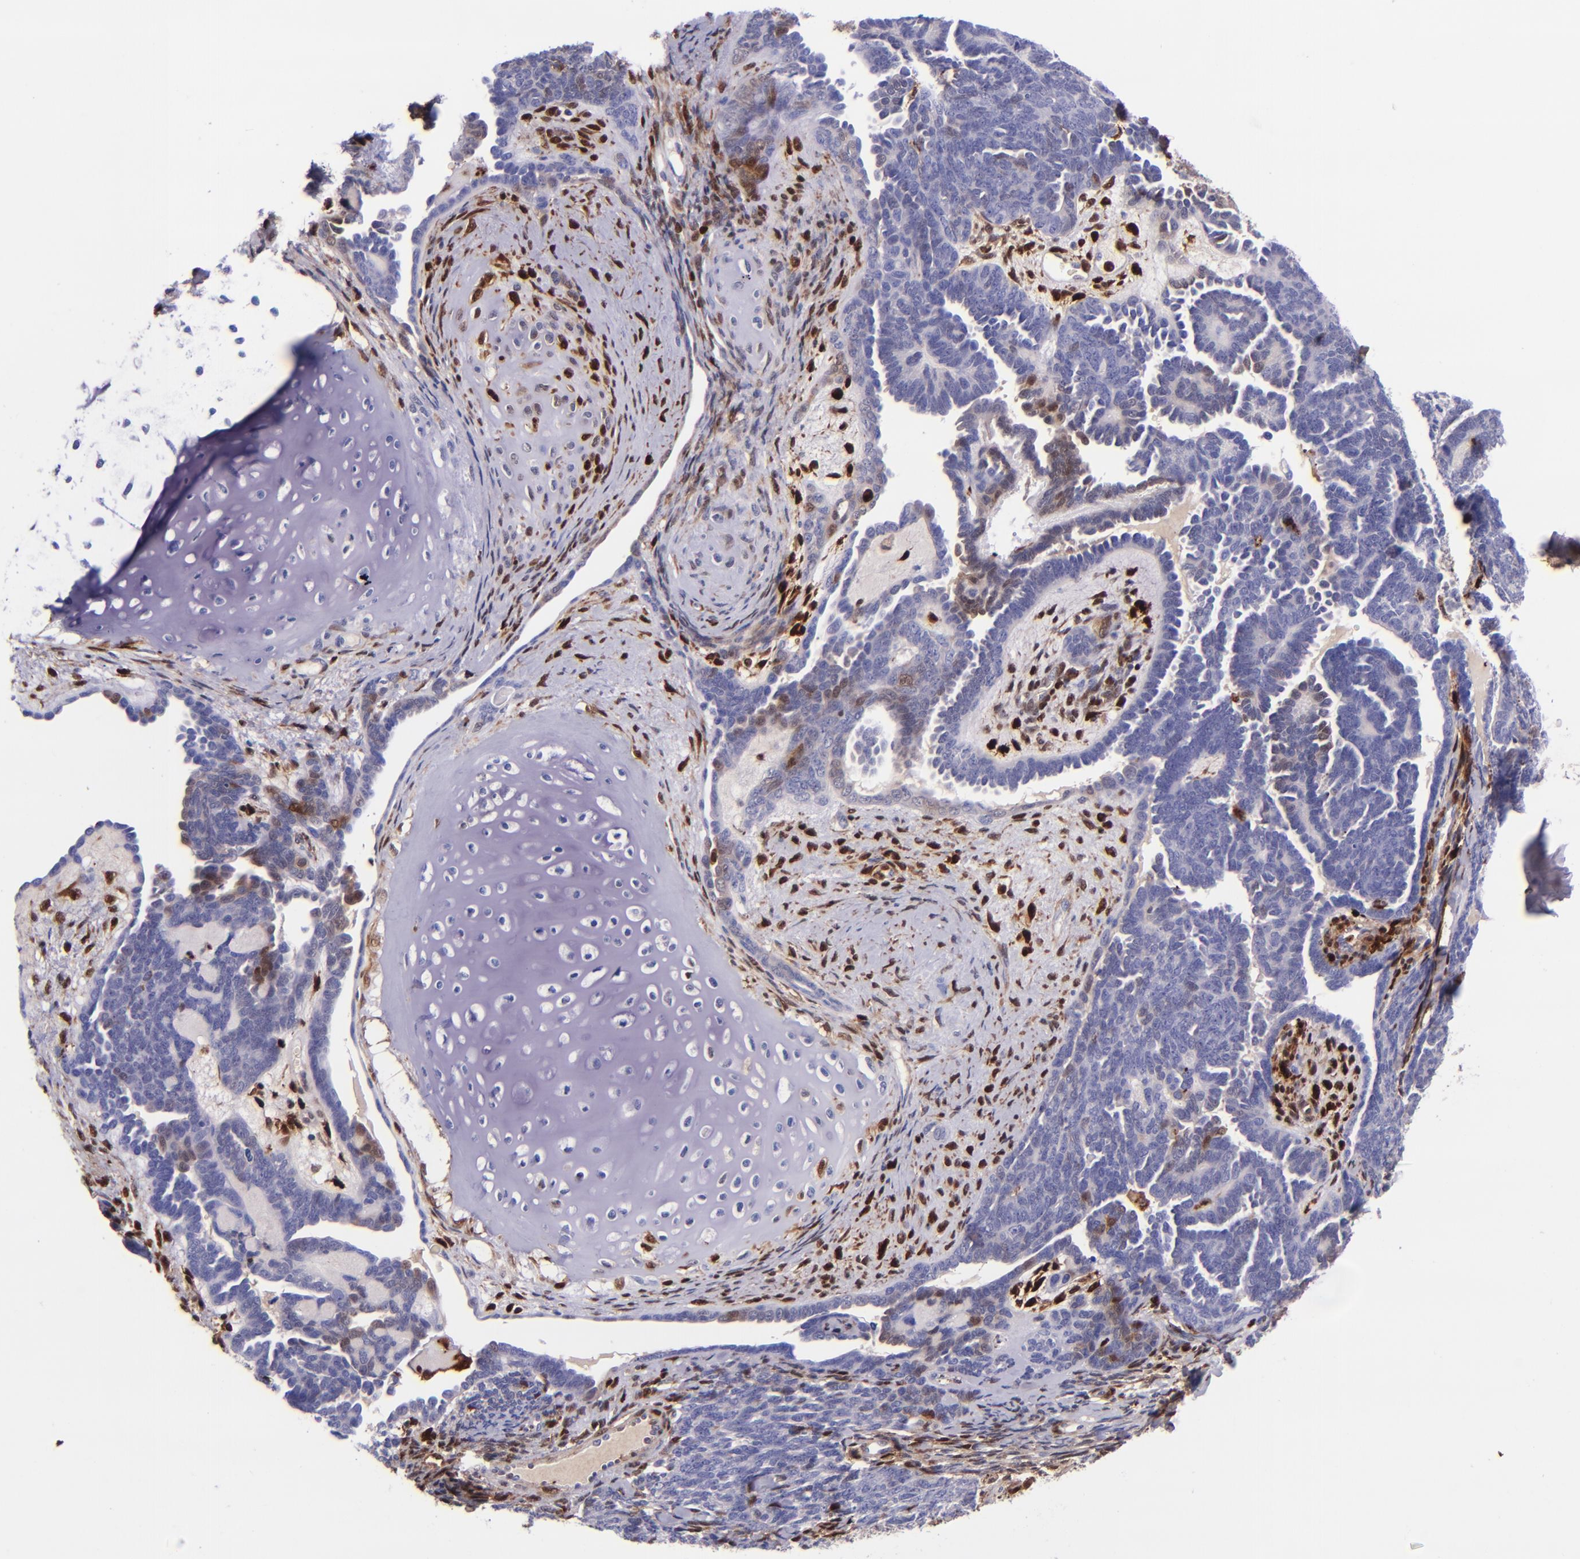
{"staining": {"intensity": "weak", "quantity": "<25%", "location": "cytoplasmic/membranous"}, "tissue": "endometrial cancer", "cell_type": "Tumor cells", "image_type": "cancer", "snomed": [{"axis": "morphology", "description": "Neoplasm, malignant, NOS"}, {"axis": "topography", "description": "Endometrium"}], "caption": "Tumor cells show no significant positivity in endometrial neoplasm (malignant).", "gene": "LGALS1", "patient": {"sex": "female", "age": 74}}